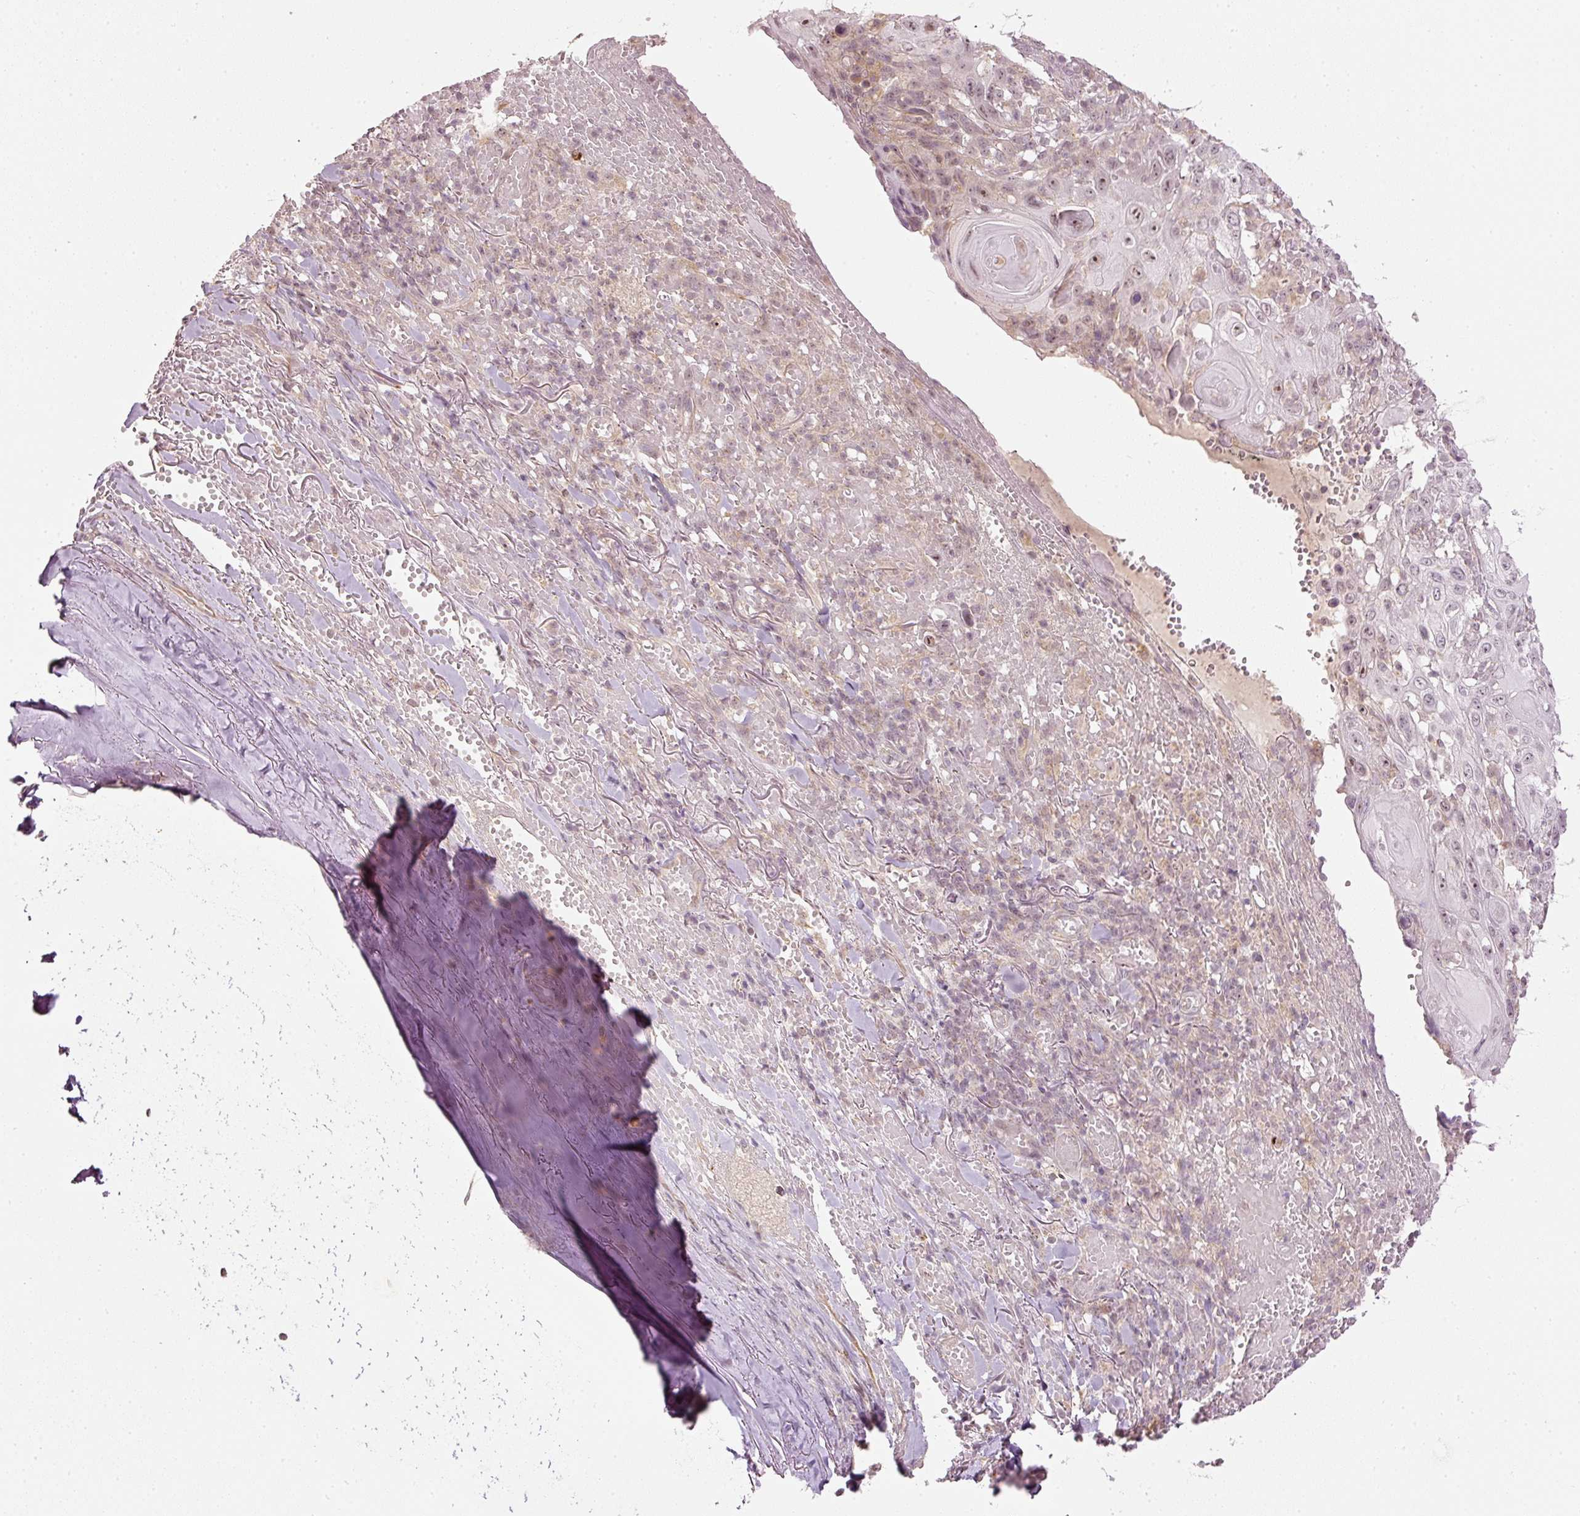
{"staining": {"intensity": "weak", "quantity": "<25%", "location": "cytoplasmic/membranous,nuclear"}, "tissue": "skin cancer", "cell_type": "Tumor cells", "image_type": "cancer", "snomed": [{"axis": "morphology", "description": "Normal tissue, NOS"}, {"axis": "morphology", "description": "Squamous cell carcinoma, NOS"}, {"axis": "topography", "description": "Skin"}, {"axis": "topography", "description": "Cartilage tissue"}], "caption": "Micrograph shows no significant protein staining in tumor cells of skin cancer (squamous cell carcinoma). Nuclei are stained in blue.", "gene": "CDC20B", "patient": {"sex": "female", "age": 79}}